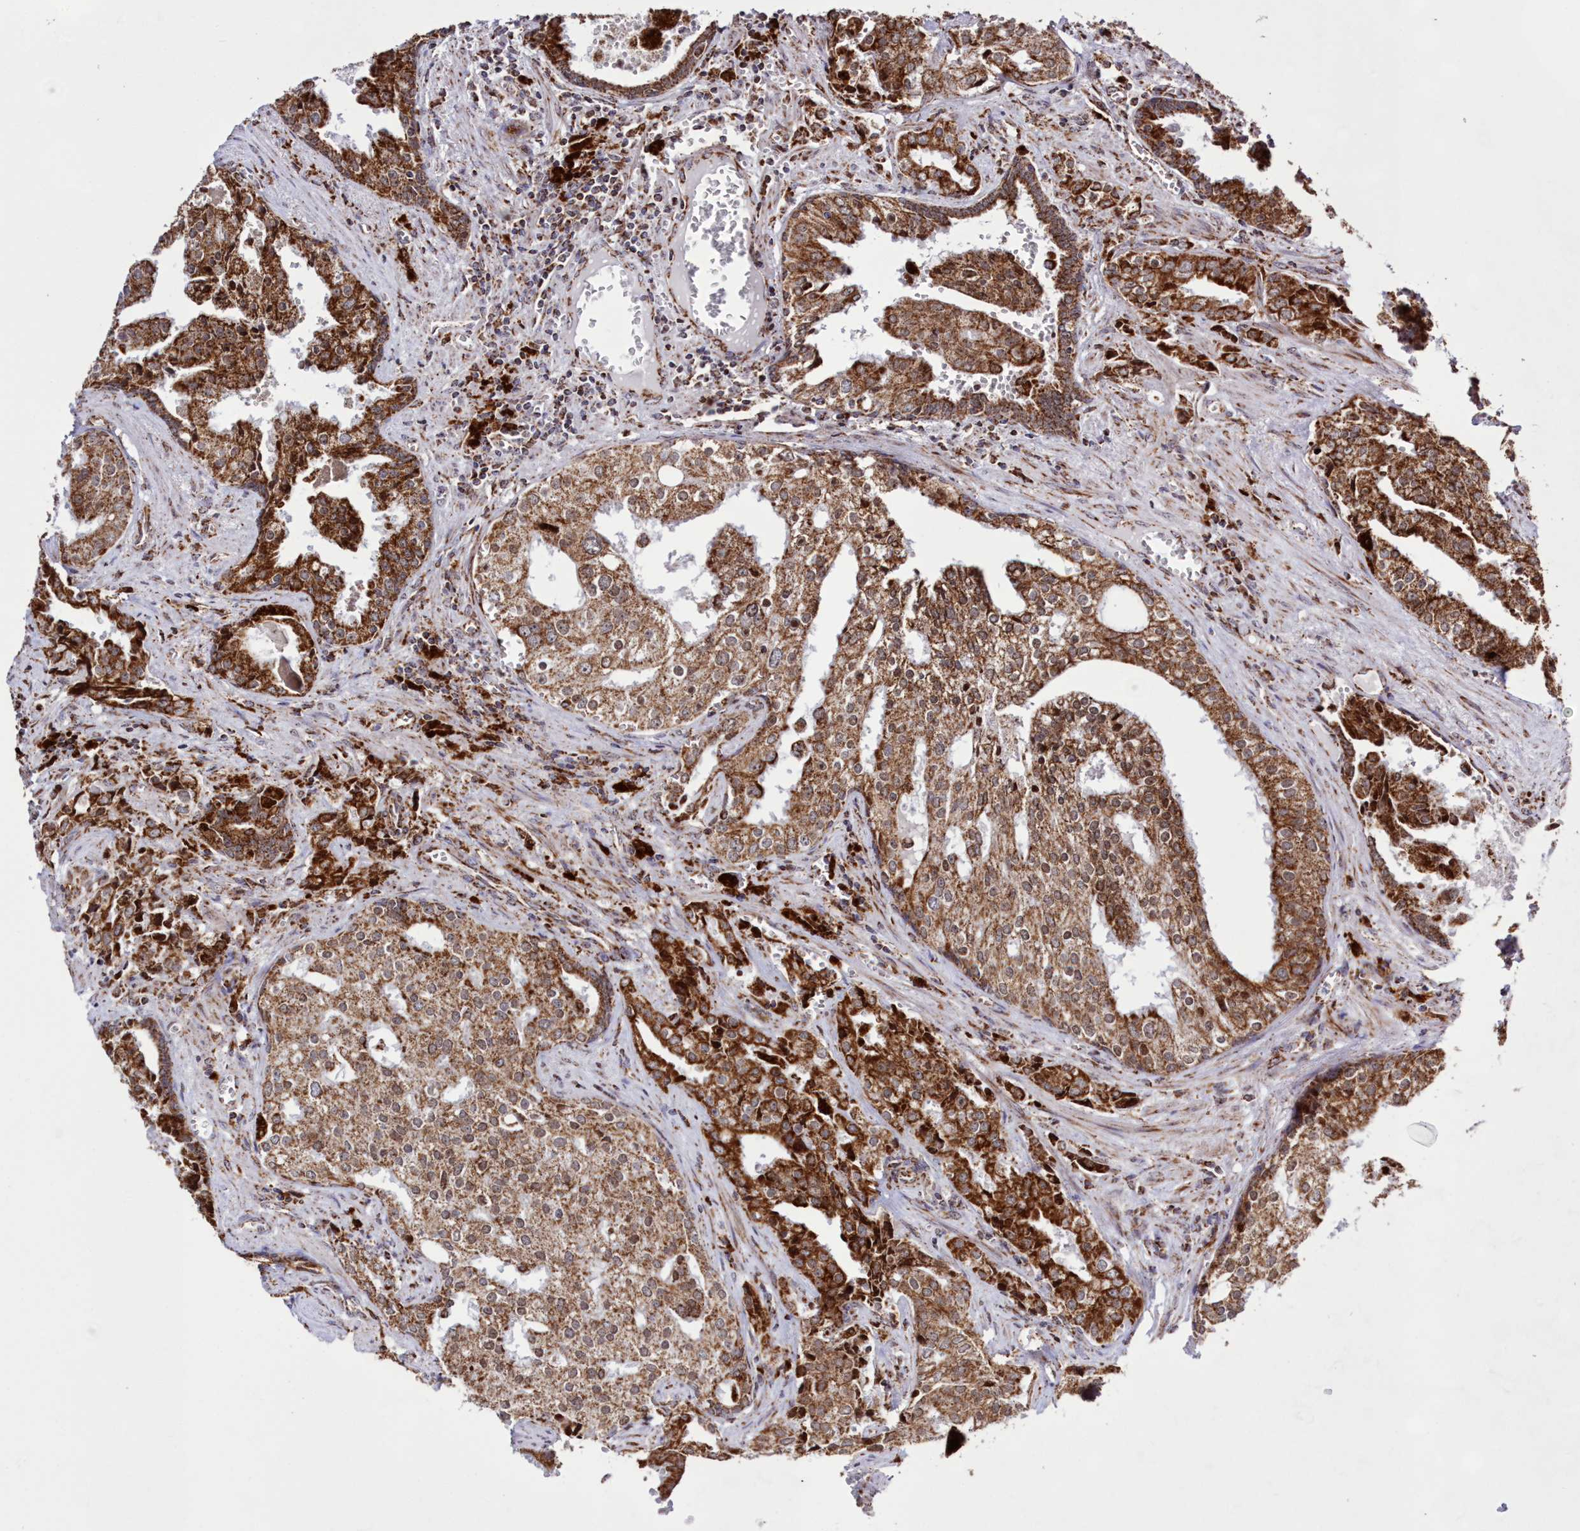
{"staining": {"intensity": "moderate", "quantity": ">75%", "location": "cytoplasmic/membranous"}, "tissue": "prostate cancer", "cell_type": "Tumor cells", "image_type": "cancer", "snomed": [{"axis": "morphology", "description": "Adenocarcinoma, High grade"}, {"axis": "topography", "description": "Prostate"}], "caption": "Brown immunohistochemical staining in prostate adenocarcinoma (high-grade) reveals moderate cytoplasmic/membranous expression in approximately >75% of tumor cells.", "gene": "HADHB", "patient": {"sex": "male", "age": 68}}